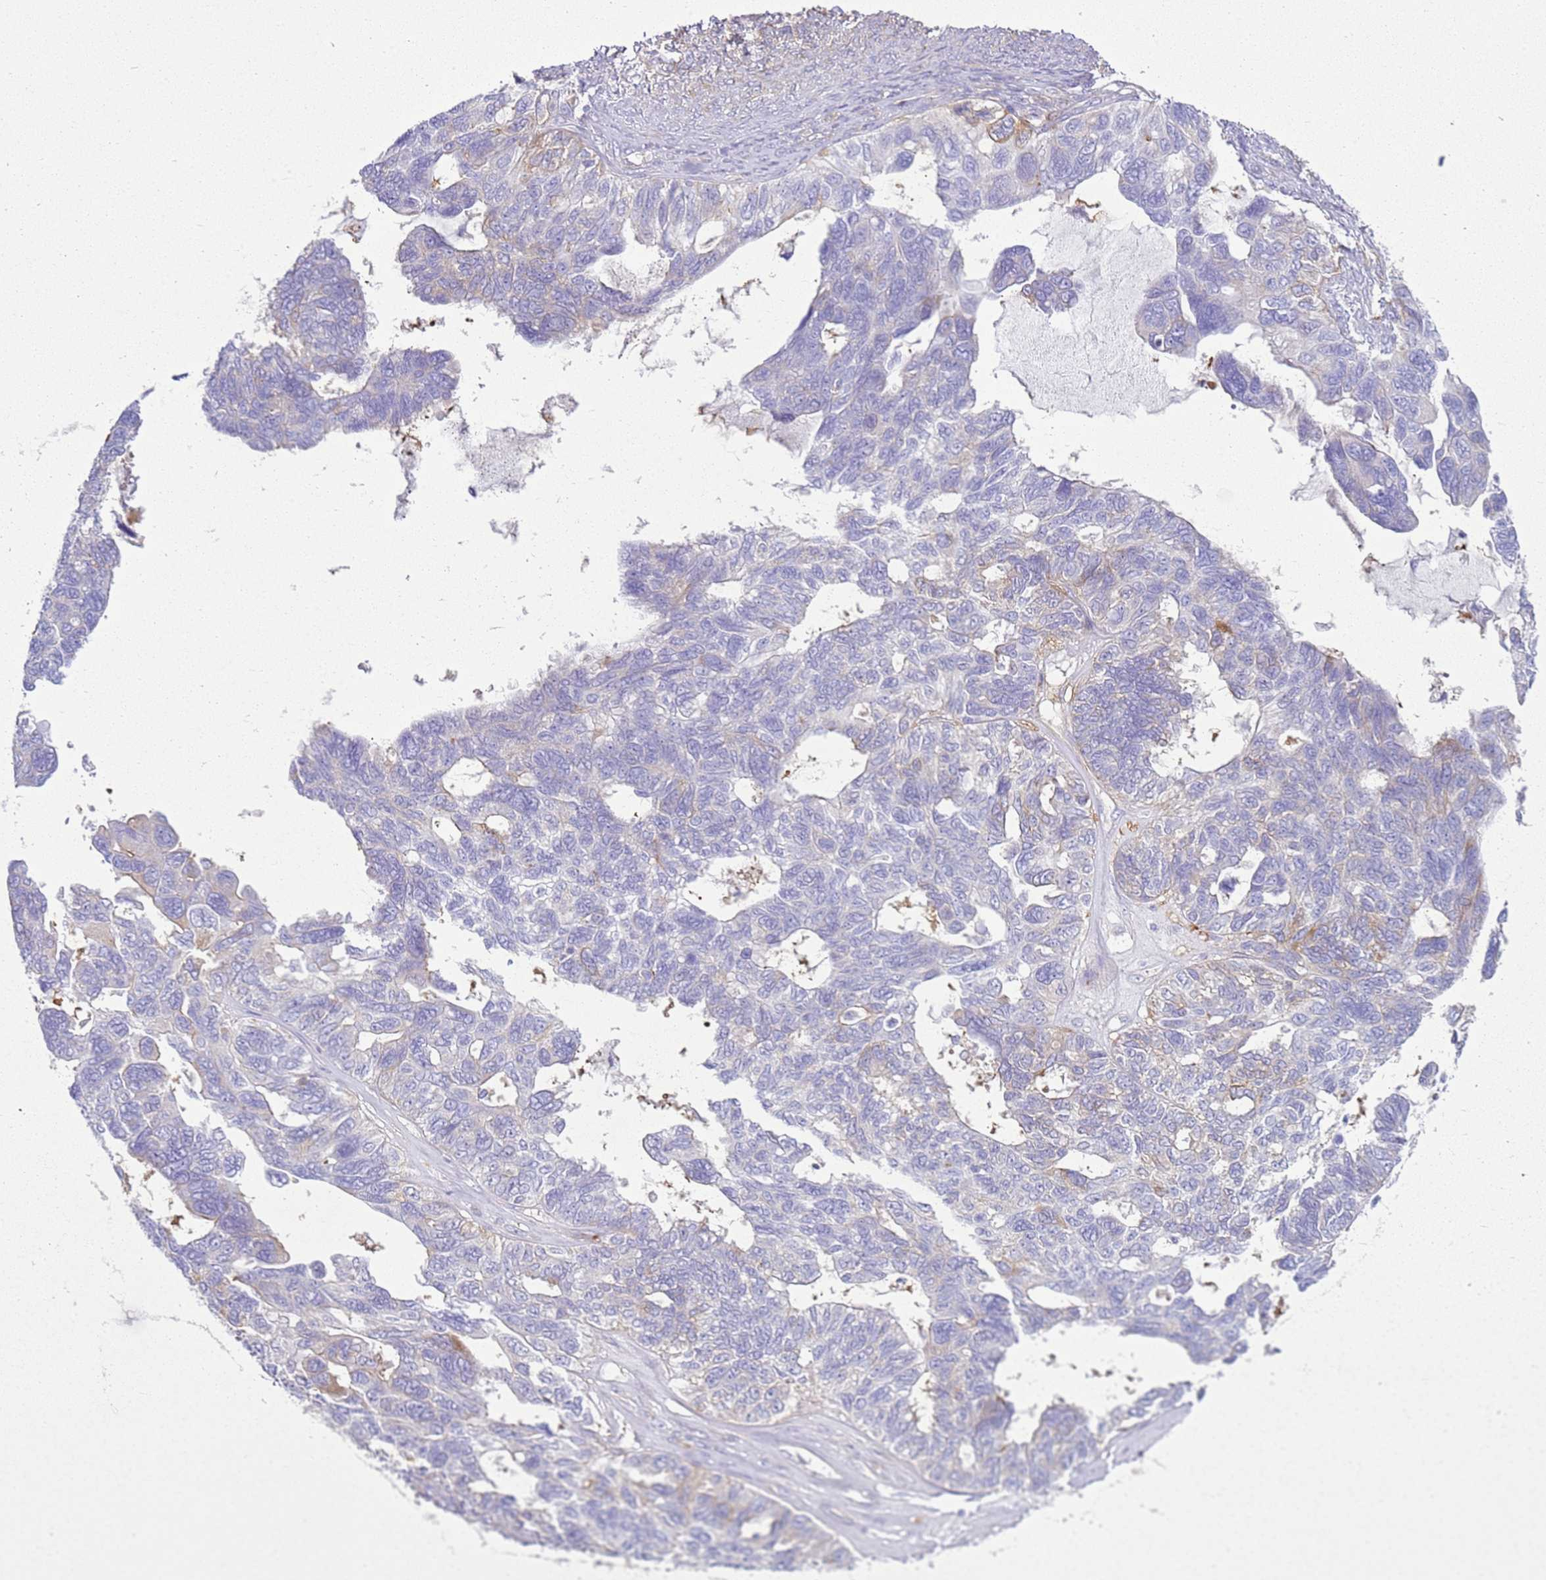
{"staining": {"intensity": "moderate", "quantity": "25%-75%", "location": "cytoplasmic/membranous"}, "tissue": "ovarian cancer", "cell_type": "Tumor cells", "image_type": "cancer", "snomed": [{"axis": "morphology", "description": "Cystadenocarcinoma, serous, NOS"}, {"axis": "topography", "description": "Ovary"}], "caption": "A brown stain highlights moderate cytoplasmic/membranous positivity of a protein in human ovarian cancer tumor cells. The staining was performed using DAB (3,3'-diaminobenzidine), with brown indicating positive protein expression. Nuclei are stained blue with hematoxylin.", "gene": "SNX21", "patient": {"sex": "female", "age": 79}}